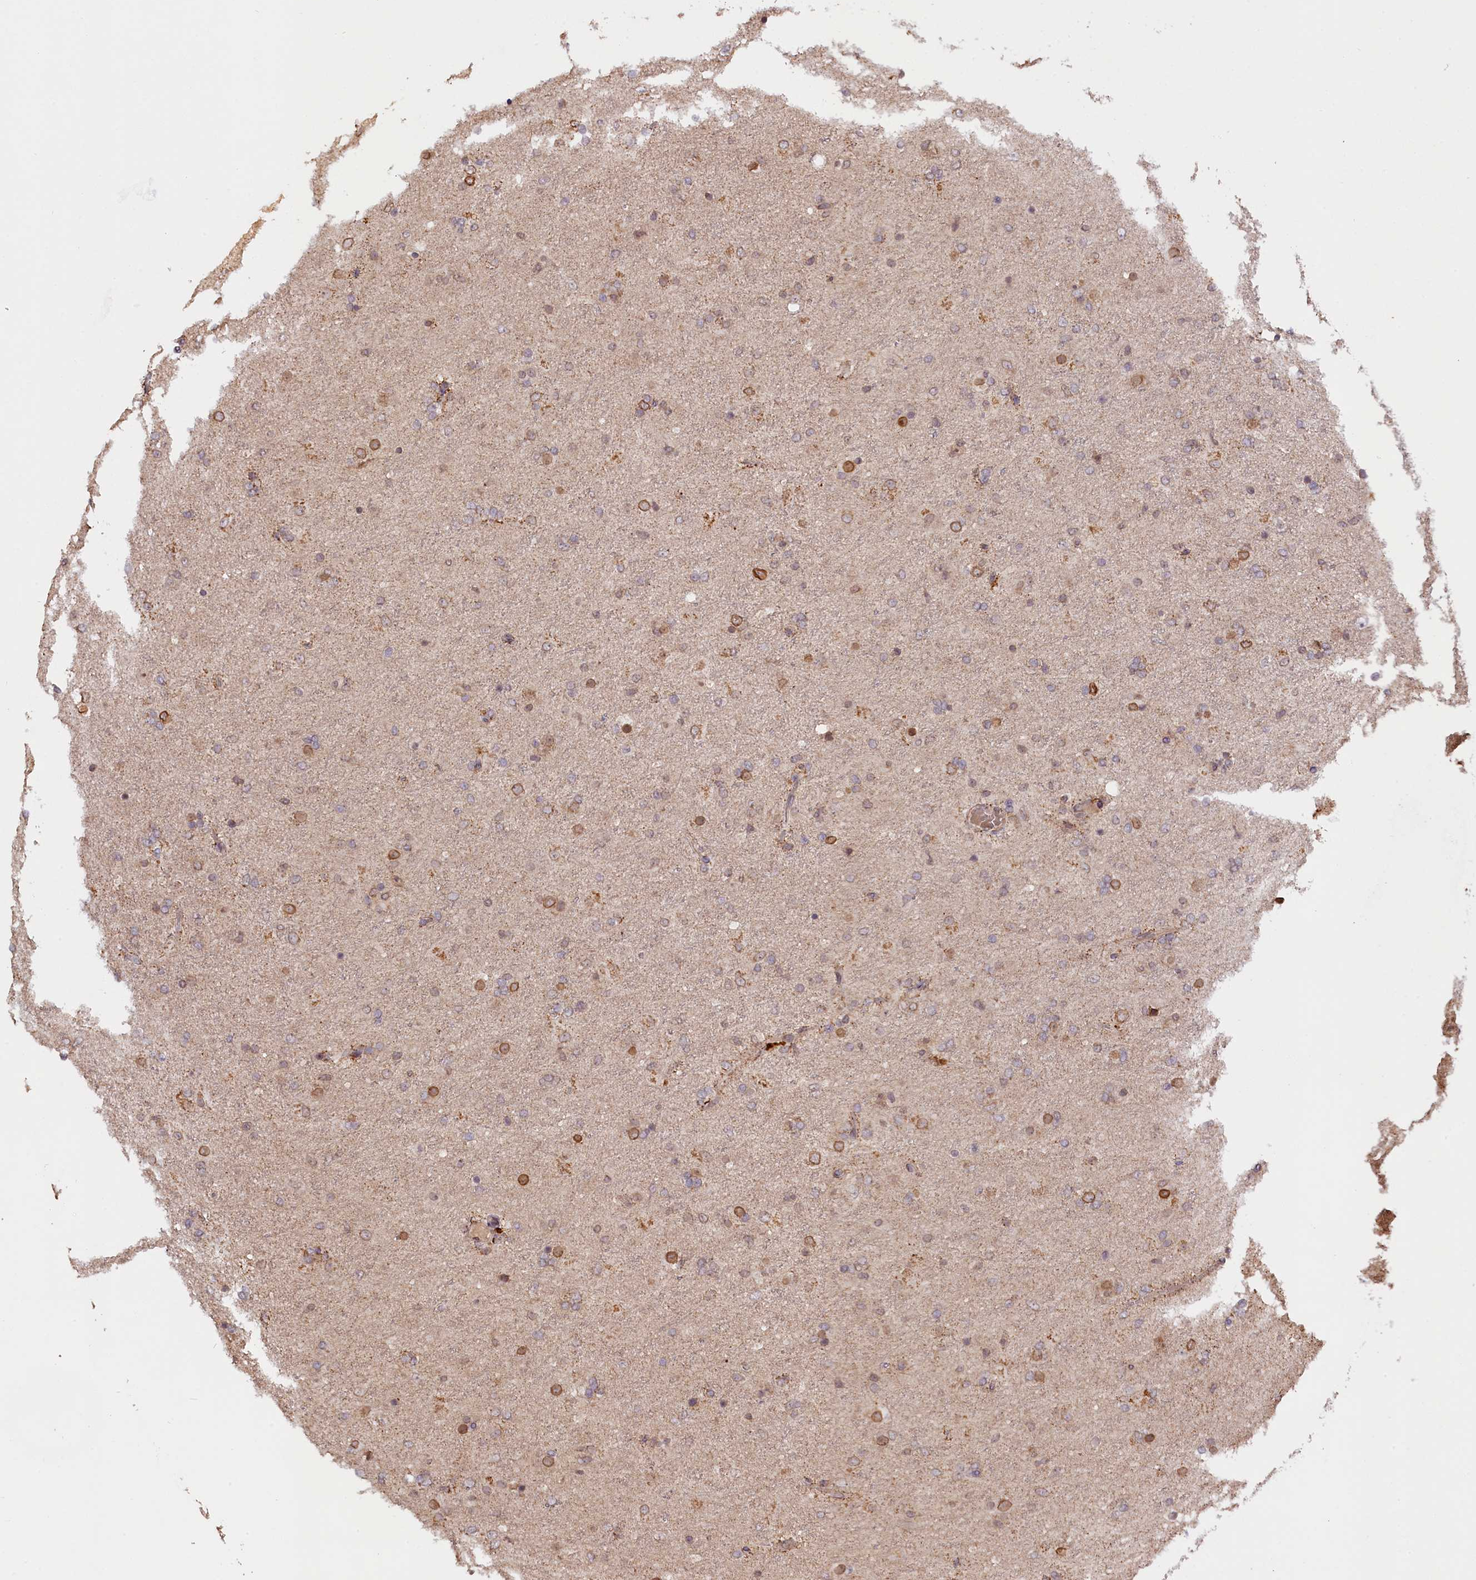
{"staining": {"intensity": "weak", "quantity": "25%-75%", "location": "cytoplasmic/membranous"}, "tissue": "glioma", "cell_type": "Tumor cells", "image_type": "cancer", "snomed": [{"axis": "morphology", "description": "Glioma, malignant, Low grade"}, {"axis": "topography", "description": "Brain"}], "caption": "DAB (3,3'-diaminobenzidine) immunohistochemical staining of human glioma demonstrates weak cytoplasmic/membranous protein staining in about 25%-75% of tumor cells.", "gene": "ZNF480", "patient": {"sex": "male", "age": 65}}